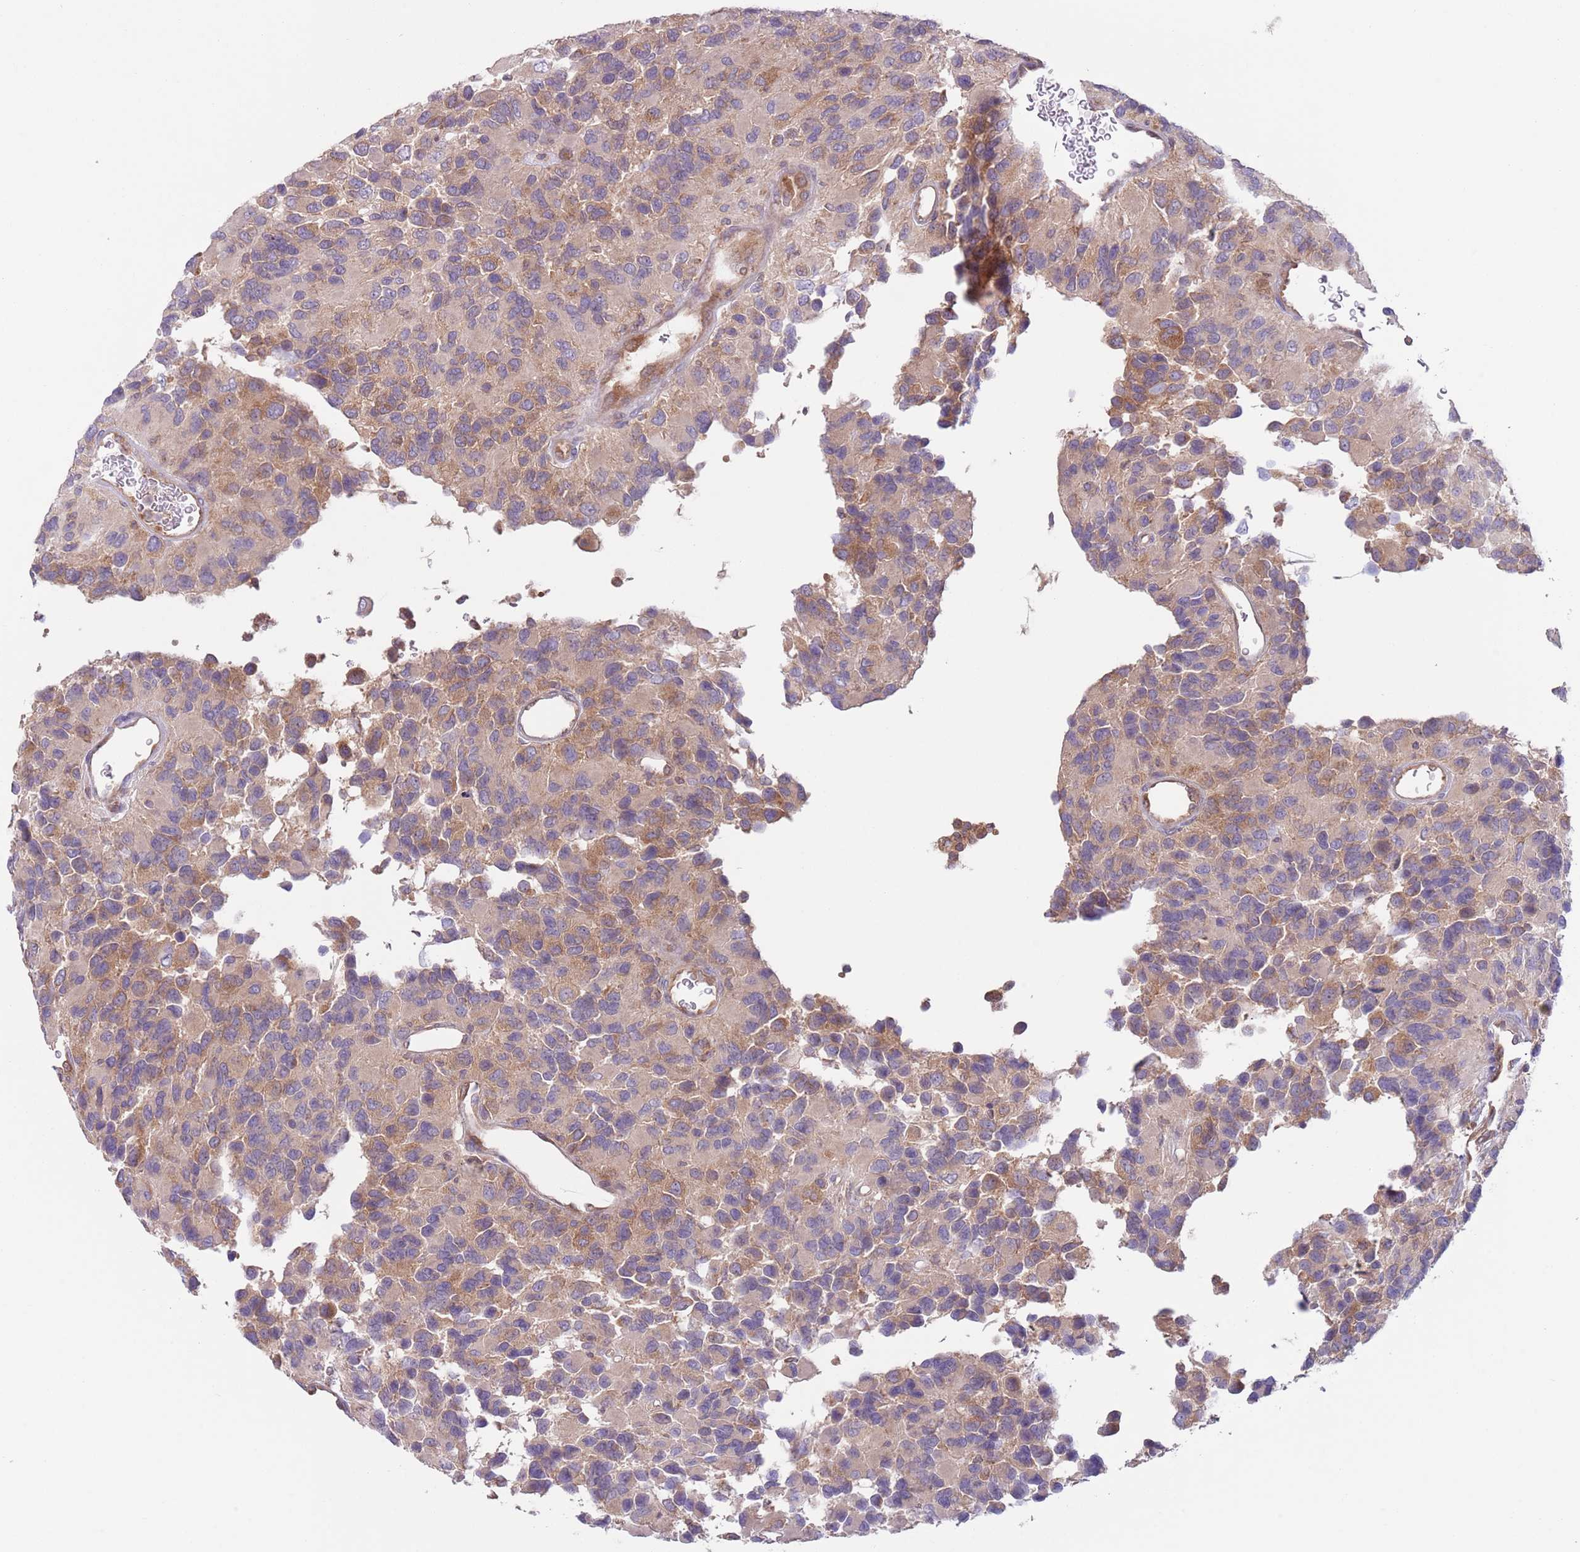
{"staining": {"intensity": "weak", "quantity": "25%-75%", "location": "cytoplasmic/membranous"}, "tissue": "glioma", "cell_type": "Tumor cells", "image_type": "cancer", "snomed": [{"axis": "morphology", "description": "Glioma, malignant, High grade"}, {"axis": "topography", "description": "Brain"}], "caption": "A brown stain labels weak cytoplasmic/membranous expression of a protein in human malignant glioma (high-grade) tumor cells. (DAB IHC with brightfield microscopy, high magnification).", "gene": "COPE", "patient": {"sex": "male", "age": 77}}